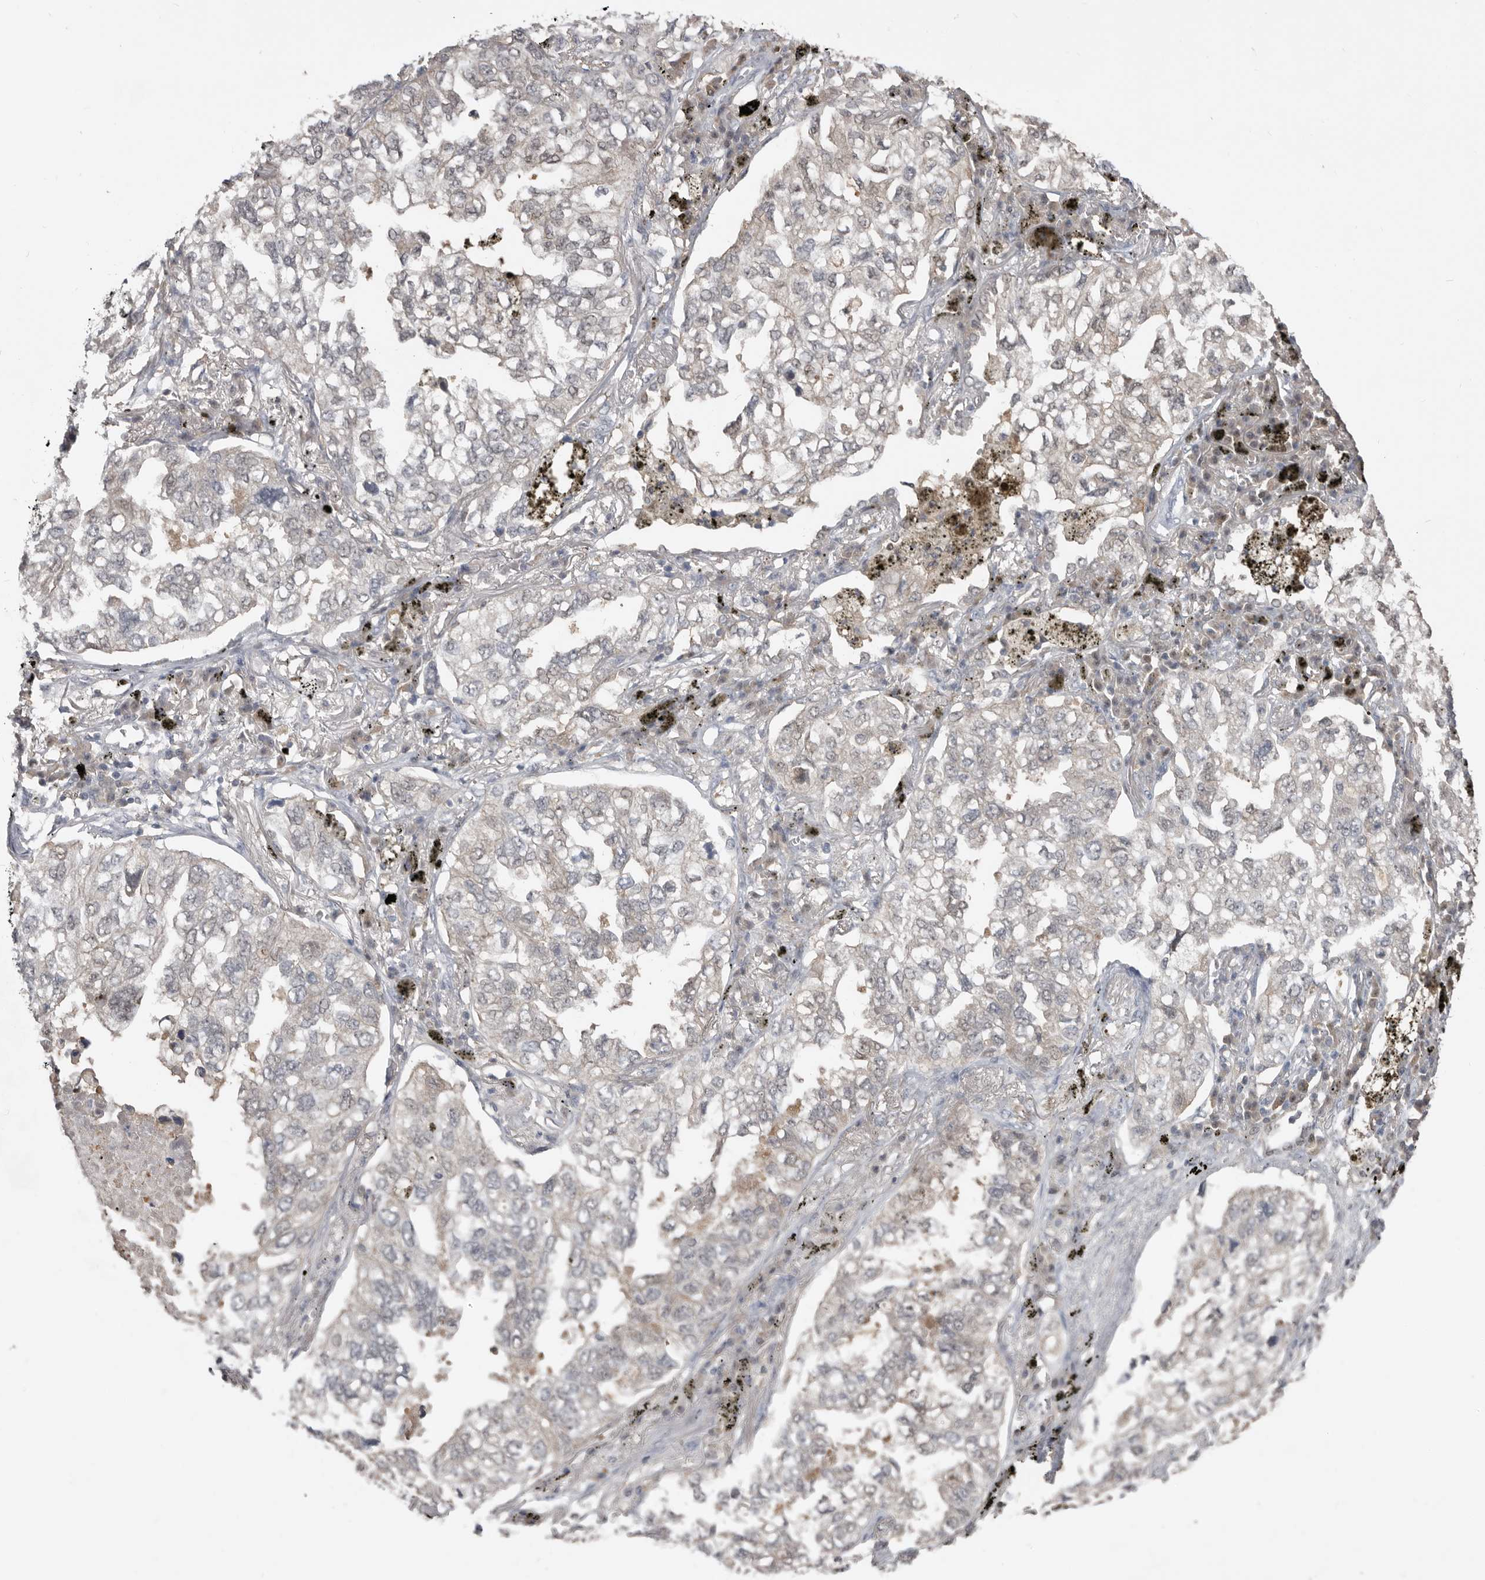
{"staining": {"intensity": "weak", "quantity": "25%-75%", "location": "cytoplasmic/membranous"}, "tissue": "lung cancer", "cell_type": "Tumor cells", "image_type": "cancer", "snomed": [{"axis": "morphology", "description": "Adenocarcinoma, NOS"}, {"axis": "topography", "description": "Lung"}], "caption": "The immunohistochemical stain labels weak cytoplasmic/membranous positivity in tumor cells of lung adenocarcinoma tissue.", "gene": "RBKS", "patient": {"sex": "male", "age": 65}}